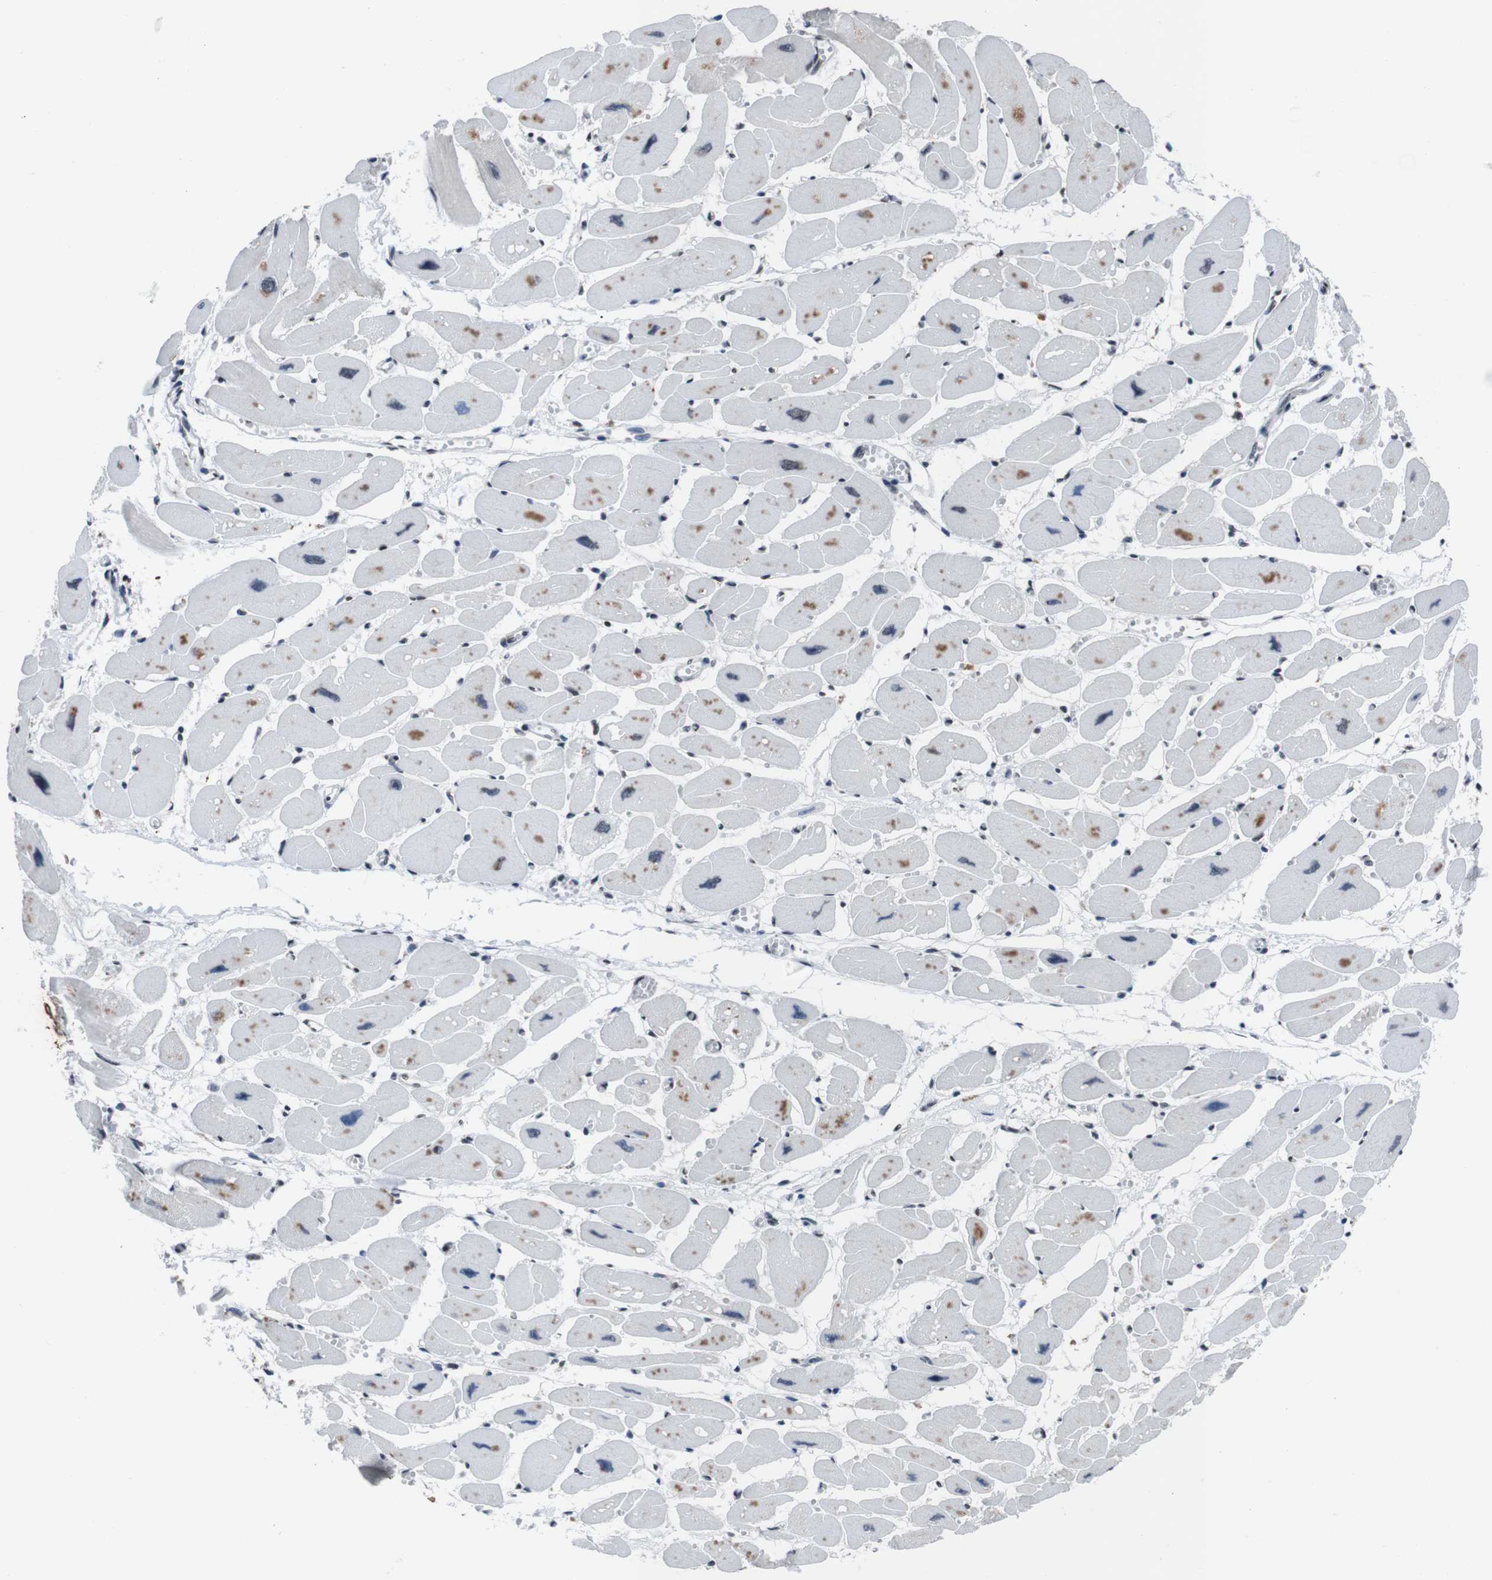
{"staining": {"intensity": "moderate", "quantity": "25%-75%", "location": "cytoplasmic/membranous,nuclear"}, "tissue": "heart muscle", "cell_type": "Cardiomyocytes", "image_type": "normal", "snomed": [{"axis": "morphology", "description": "Normal tissue, NOS"}, {"axis": "topography", "description": "Heart"}], "caption": "A high-resolution histopathology image shows IHC staining of normal heart muscle, which exhibits moderate cytoplasmic/membranous,nuclear staining in about 25%-75% of cardiomyocytes. Ihc stains the protein in brown and the nuclei are stained blue.", "gene": "PIP4P2", "patient": {"sex": "female", "age": 54}}